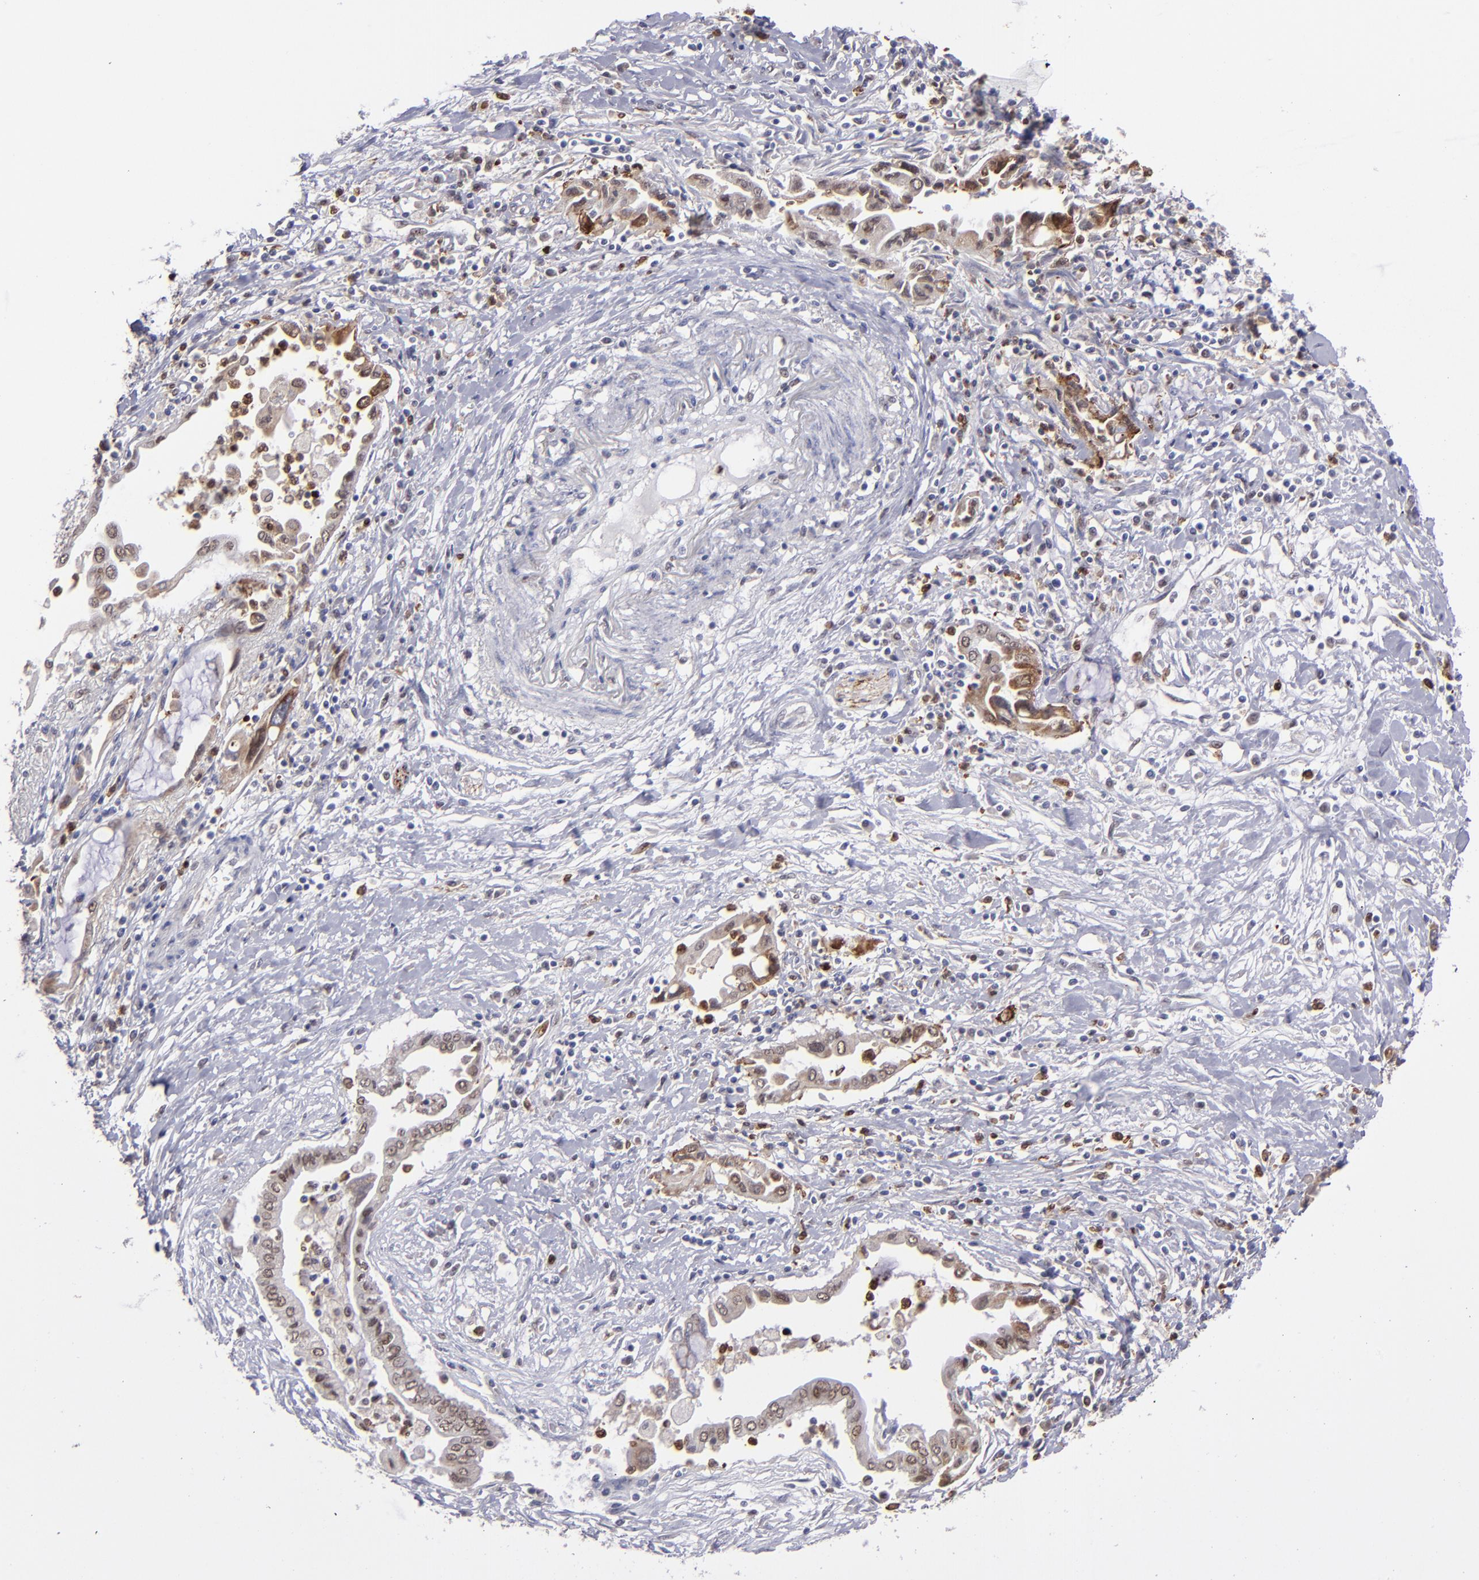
{"staining": {"intensity": "weak", "quantity": ">75%", "location": "cytoplasmic/membranous,nuclear"}, "tissue": "pancreatic cancer", "cell_type": "Tumor cells", "image_type": "cancer", "snomed": [{"axis": "morphology", "description": "Adenocarcinoma, NOS"}, {"axis": "topography", "description": "Pancreas"}], "caption": "This micrograph exhibits IHC staining of adenocarcinoma (pancreatic), with low weak cytoplasmic/membranous and nuclear staining in about >75% of tumor cells.", "gene": "RREB1", "patient": {"sex": "female", "age": 57}}